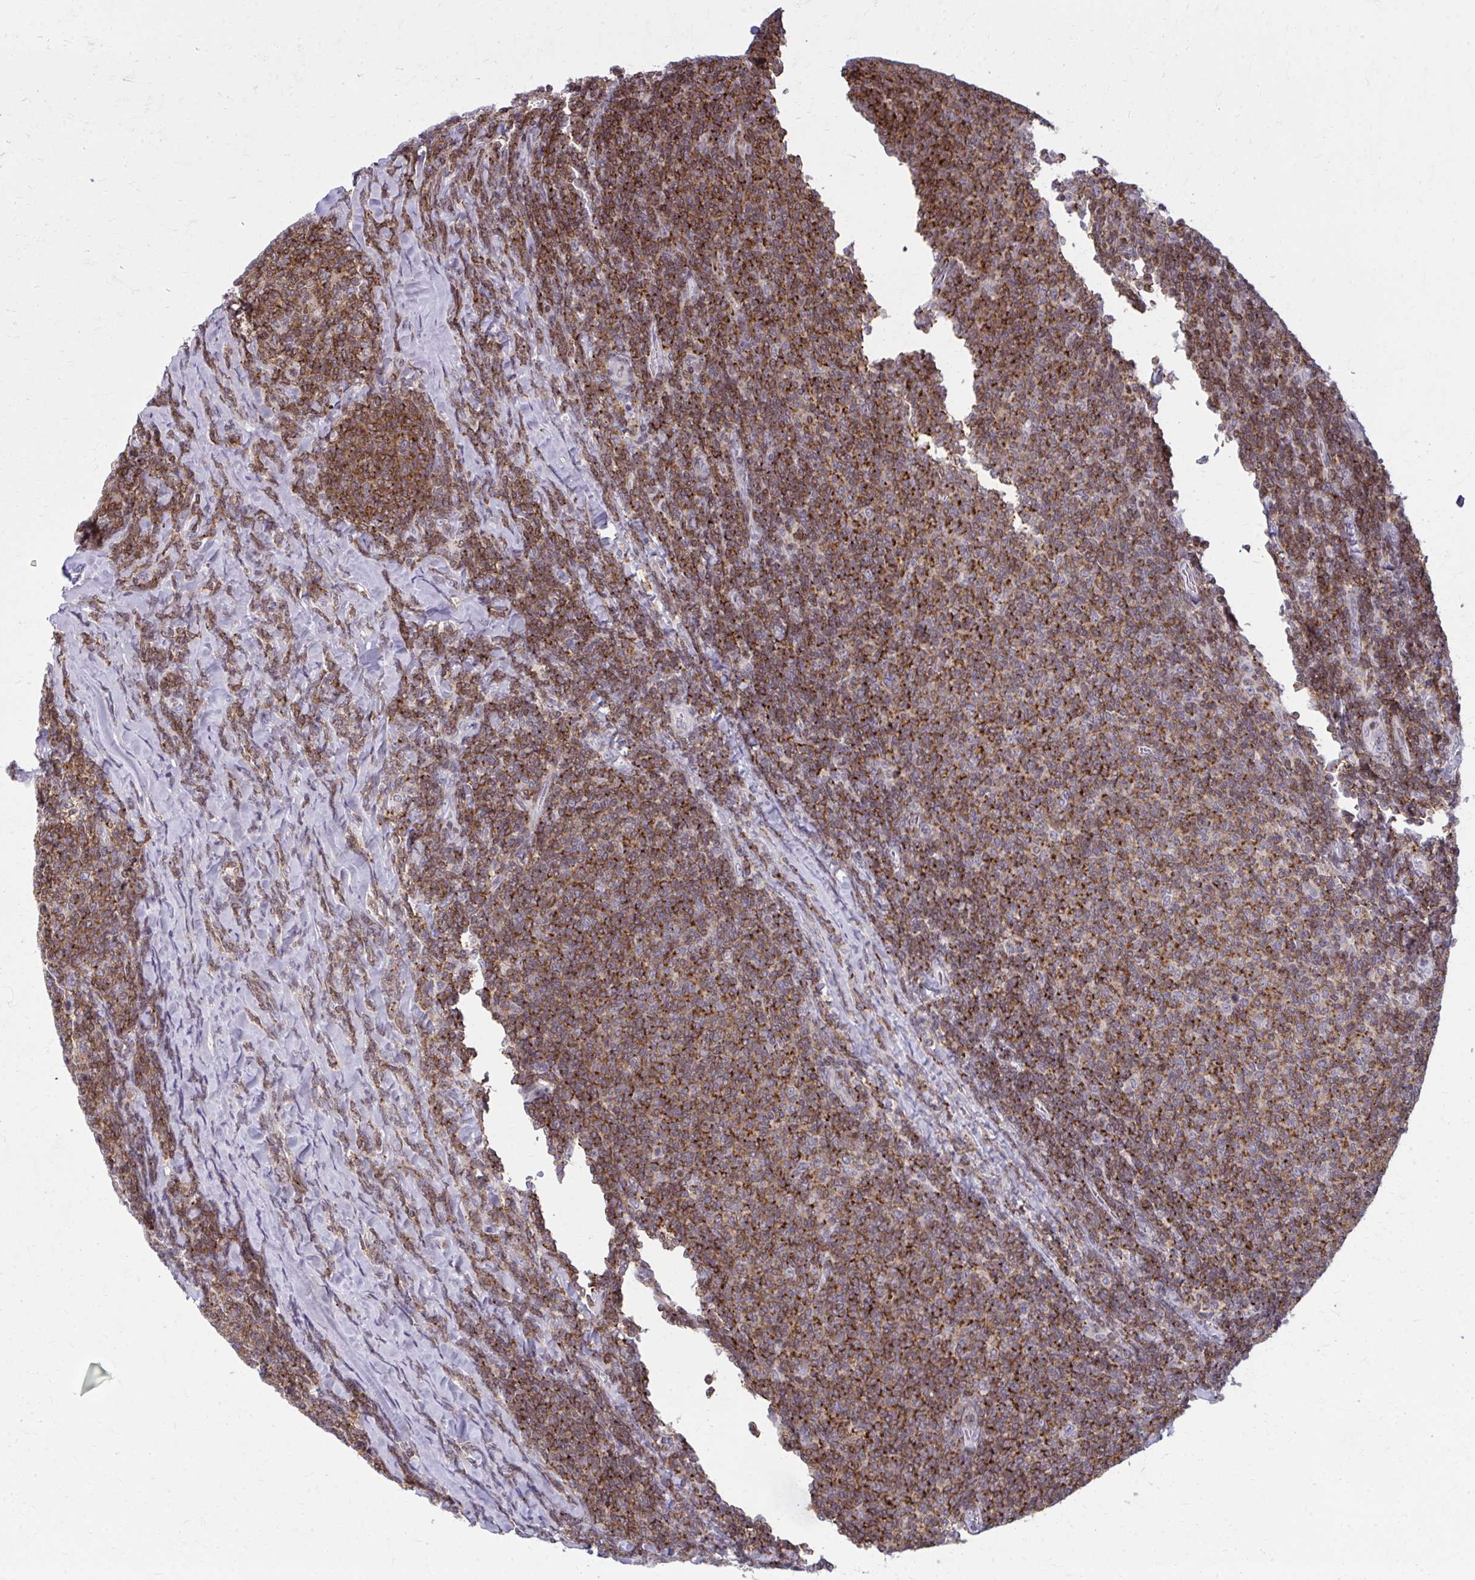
{"staining": {"intensity": "moderate", "quantity": ">75%", "location": "nuclear"}, "tissue": "lymphoma", "cell_type": "Tumor cells", "image_type": "cancer", "snomed": [{"axis": "morphology", "description": "Malignant lymphoma, non-Hodgkin's type, Low grade"}, {"axis": "topography", "description": "Lymph node"}], "caption": "Lymphoma stained with immunohistochemistry displays moderate nuclear staining in about >75% of tumor cells. (Brightfield microscopy of DAB IHC at high magnification).", "gene": "AP5M1", "patient": {"sex": "male", "age": 52}}